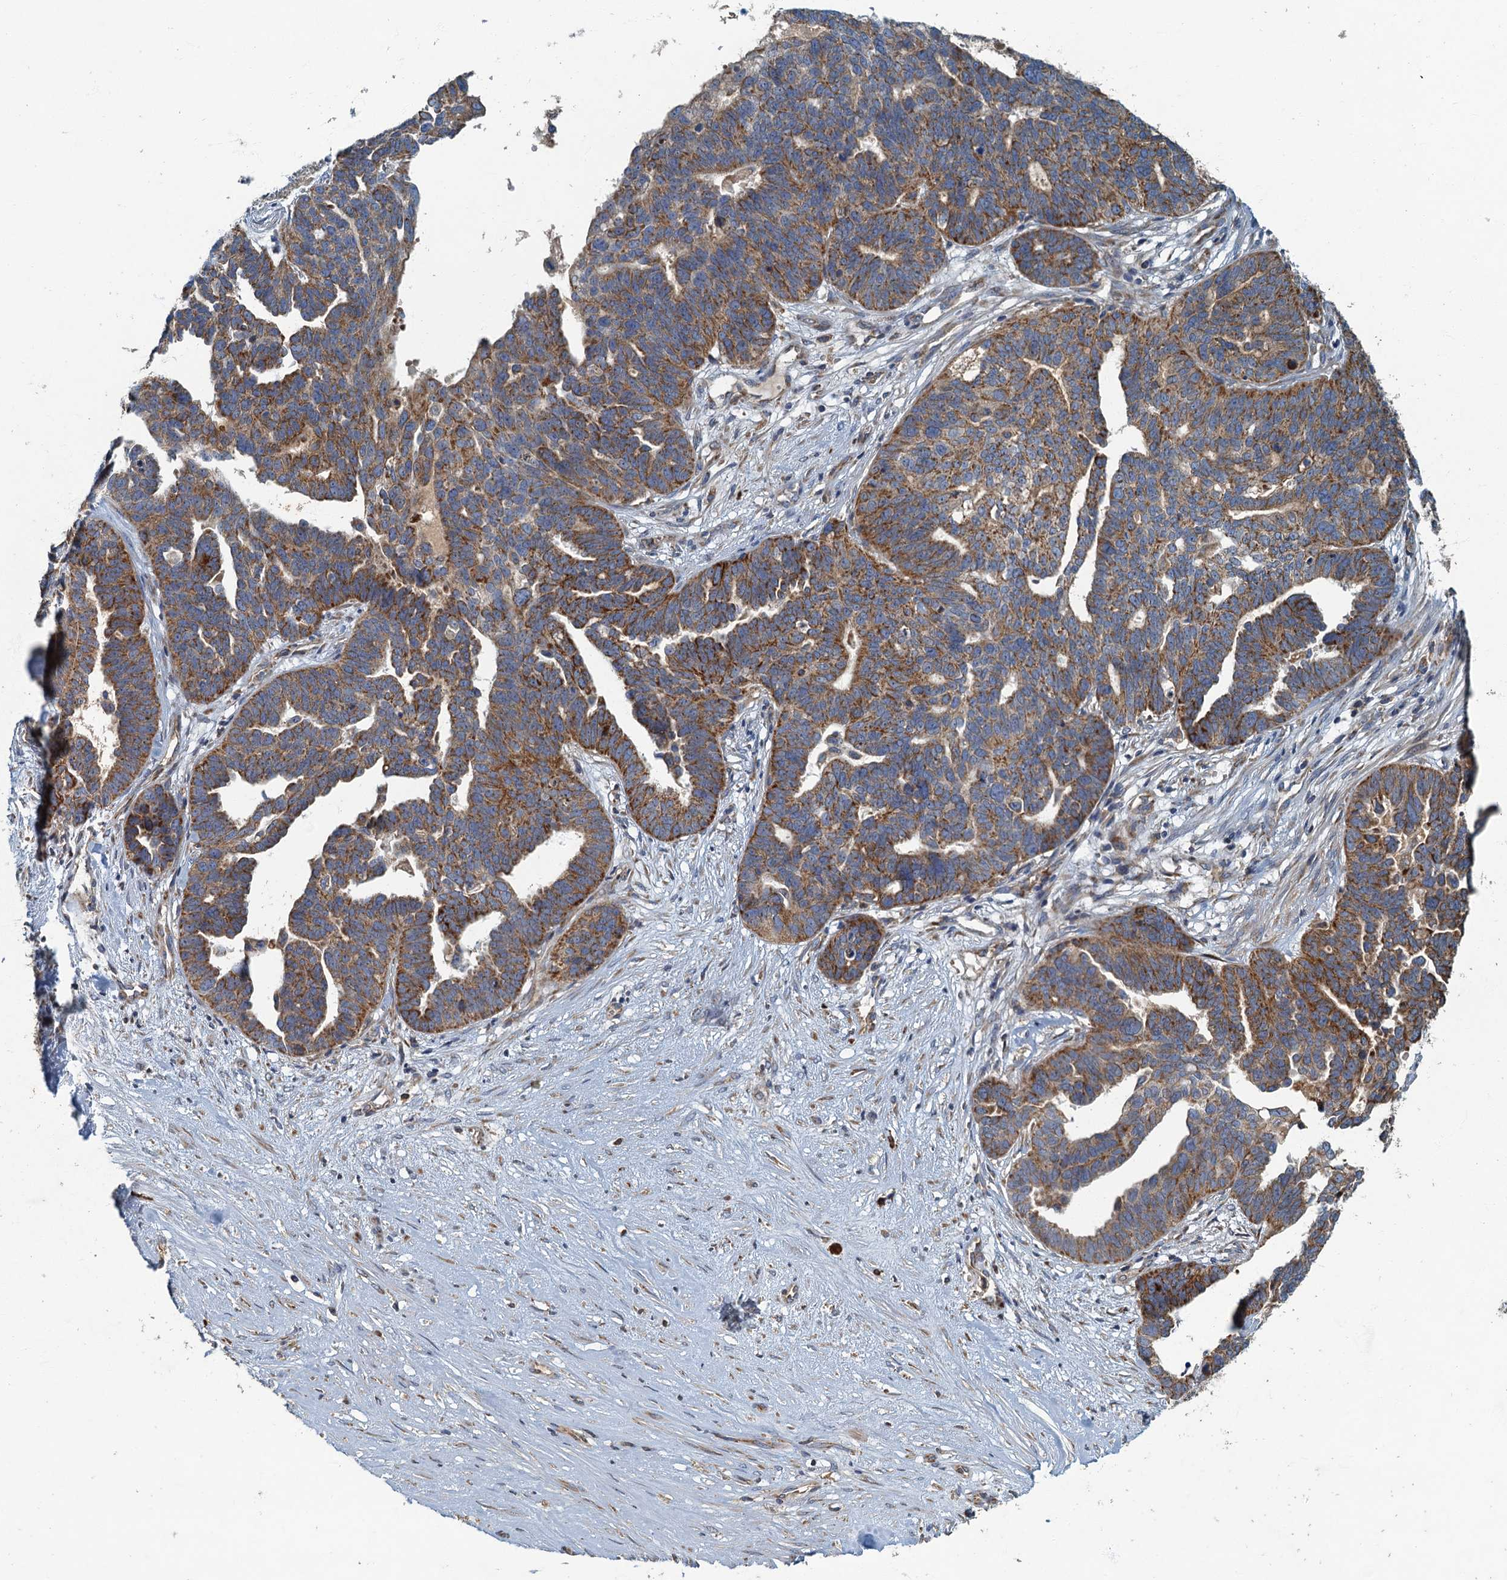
{"staining": {"intensity": "moderate", "quantity": ">75%", "location": "cytoplasmic/membranous"}, "tissue": "ovarian cancer", "cell_type": "Tumor cells", "image_type": "cancer", "snomed": [{"axis": "morphology", "description": "Cystadenocarcinoma, serous, NOS"}, {"axis": "topography", "description": "Ovary"}], "caption": "Human ovarian cancer stained with a brown dye displays moderate cytoplasmic/membranous positive positivity in approximately >75% of tumor cells.", "gene": "SPDYC", "patient": {"sex": "female", "age": 59}}